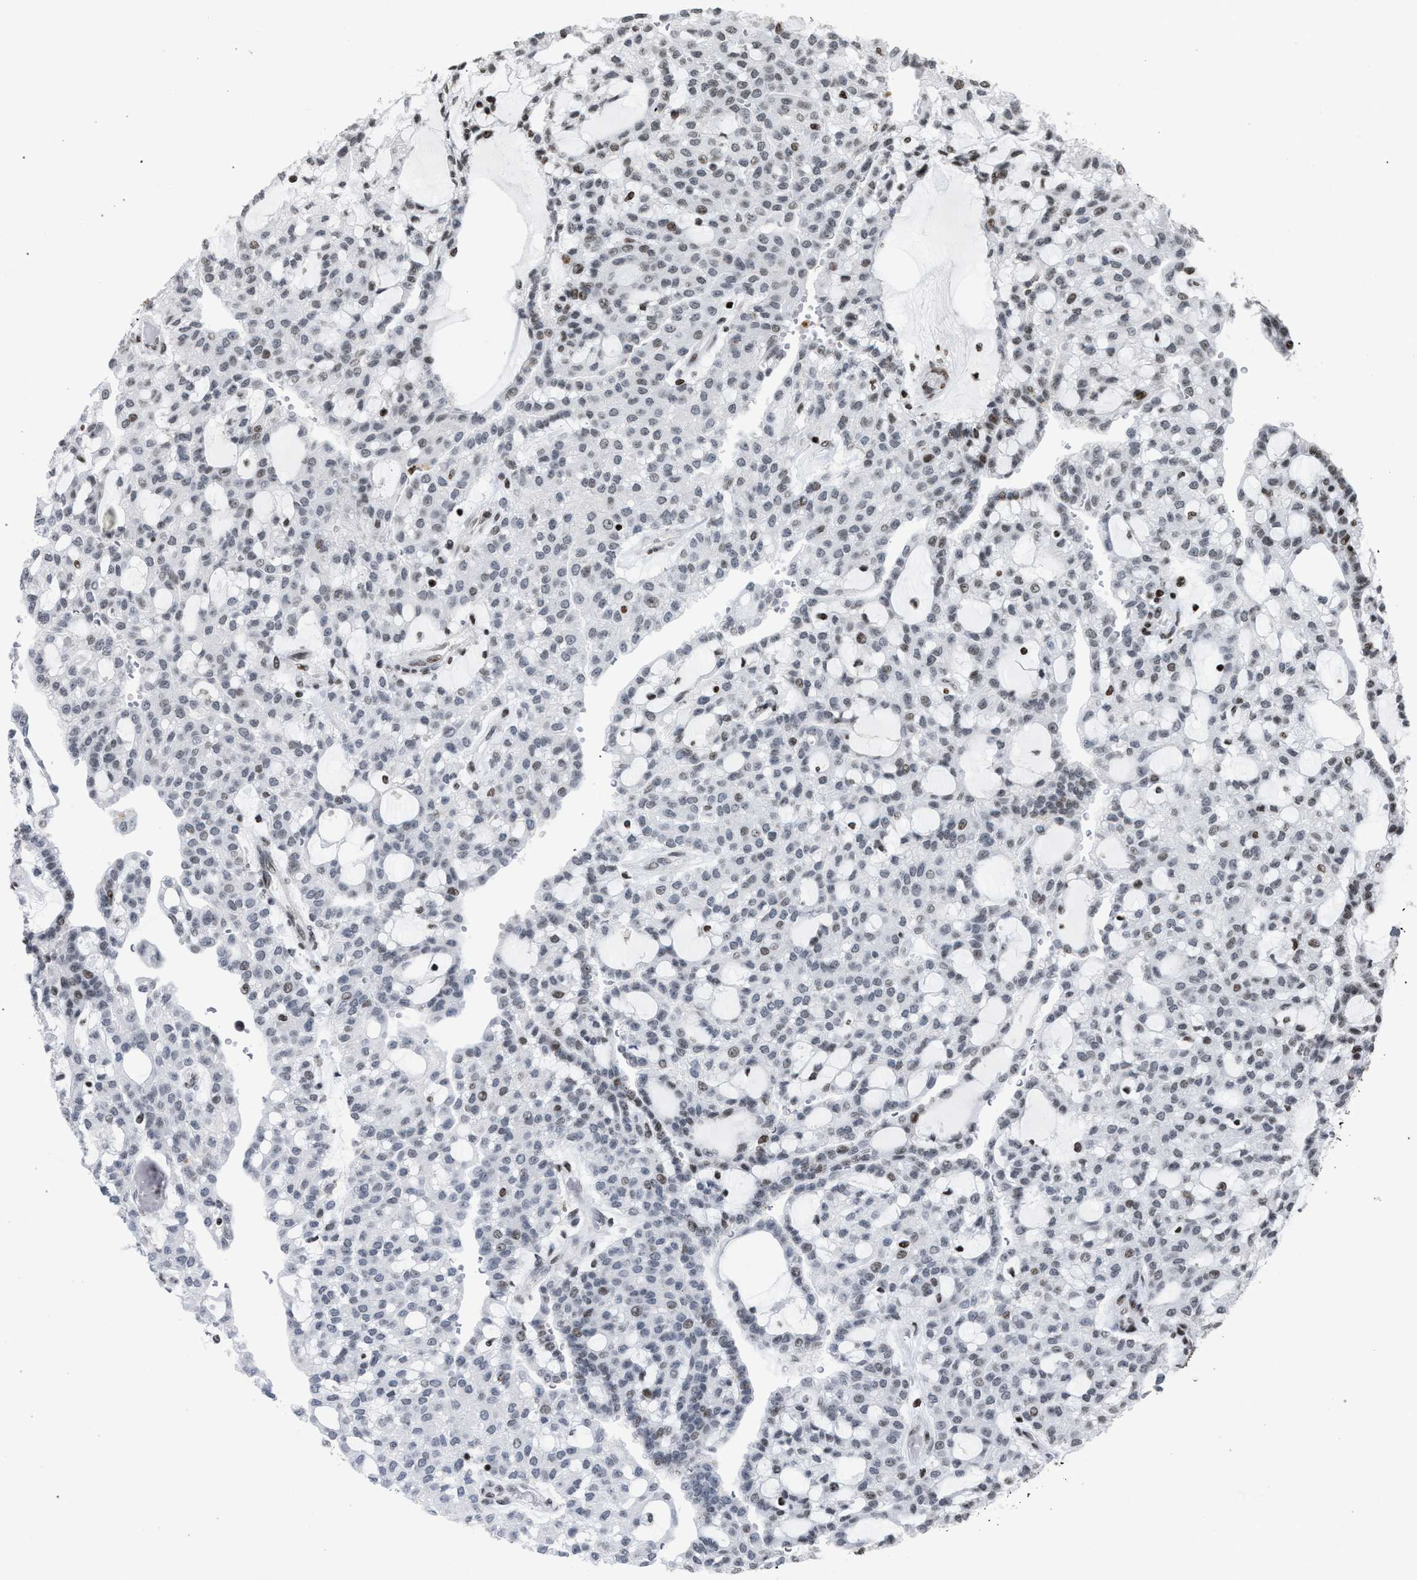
{"staining": {"intensity": "weak", "quantity": "<25%", "location": "nuclear"}, "tissue": "renal cancer", "cell_type": "Tumor cells", "image_type": "cancer", "snomed": [{"axis": "morphology", "description": "Adenocarcinoma, NOS"}, {"axis": "topography", "description": "Kidney"}], "caption": "A high-resolution photomicrograph shows IHC staining of renal adenocarcinoma, which exhibits no significant staining in tumor cells.", "gene": "FOXD3", "patient": {"sex": "male", "age": 63}}